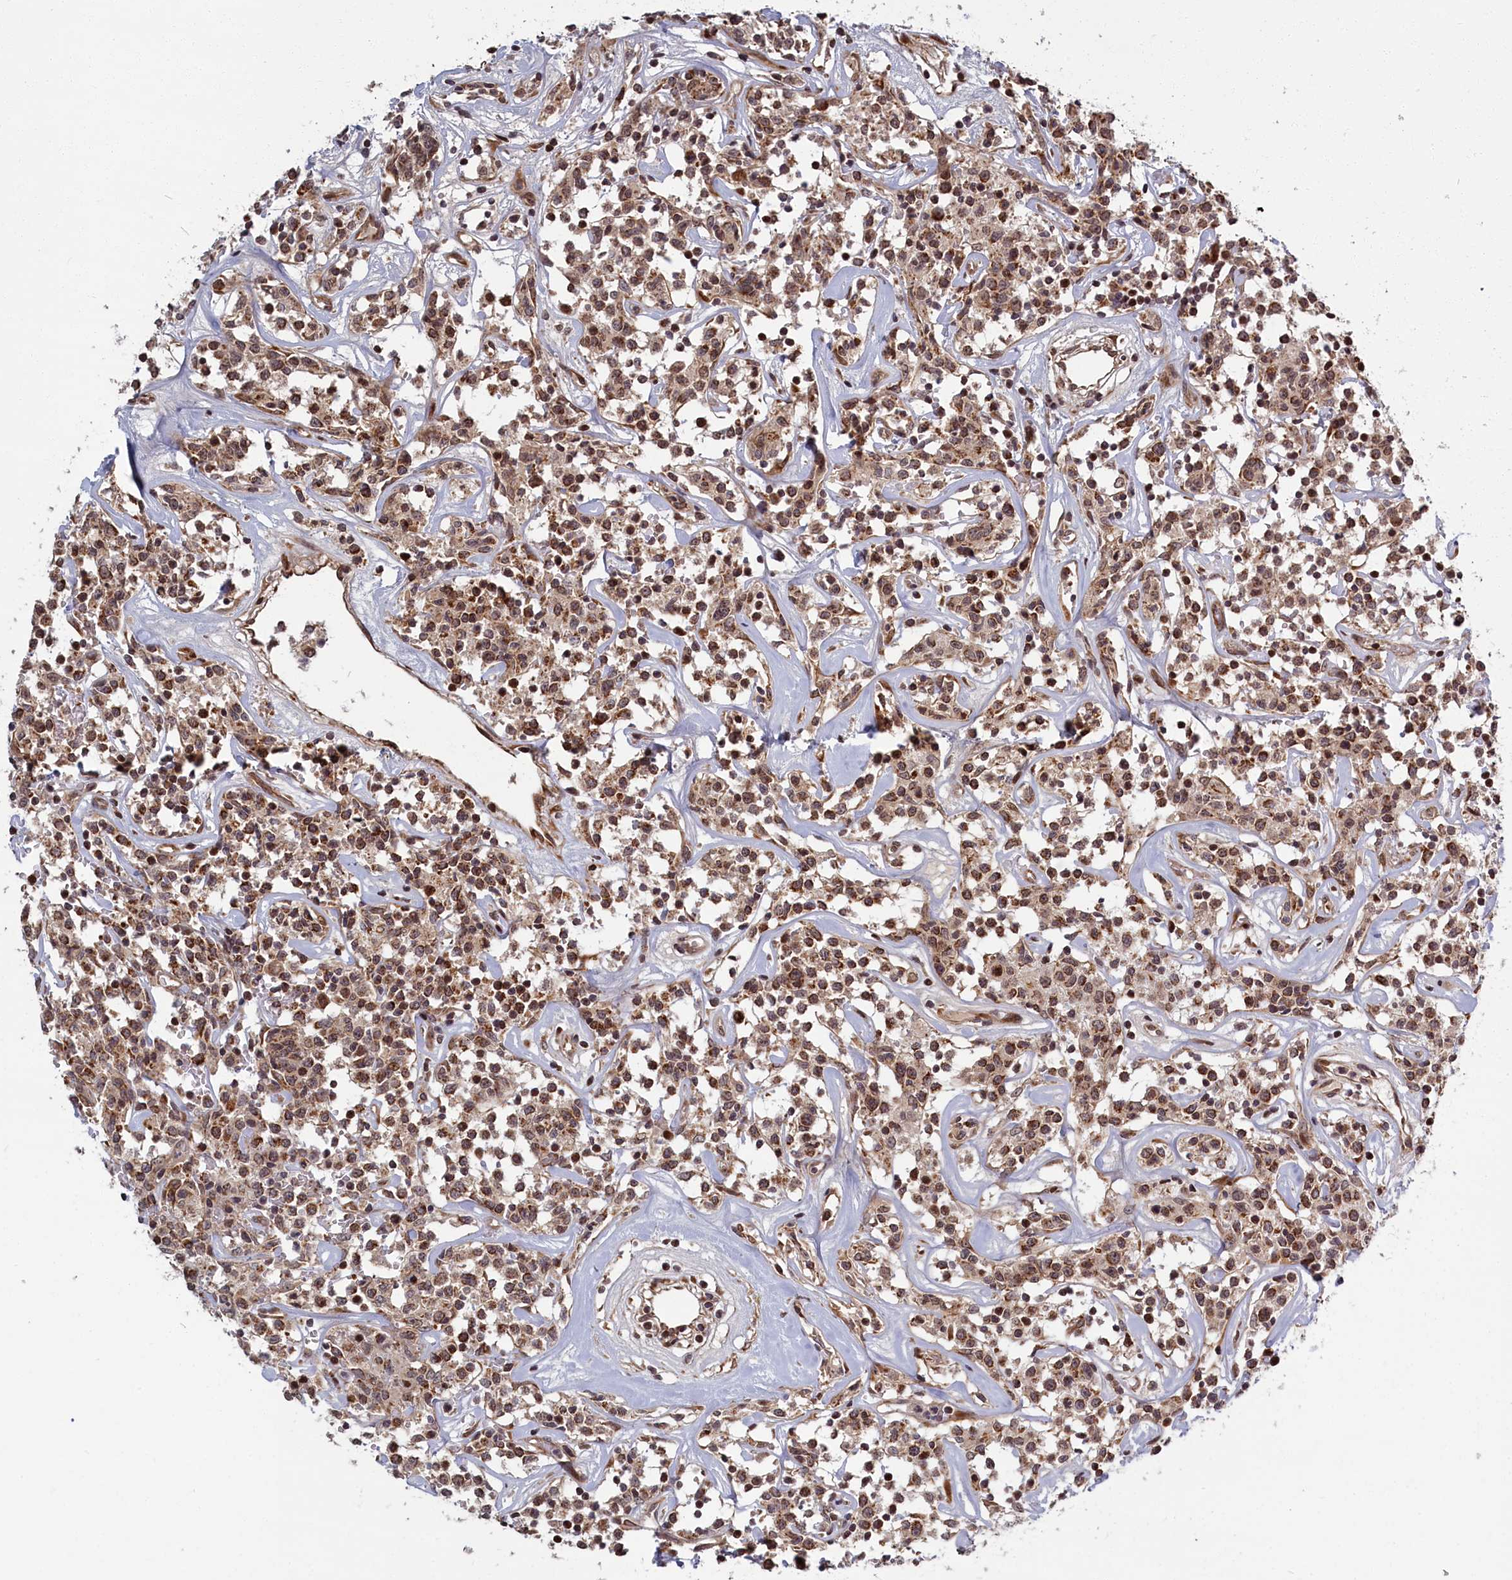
{"staining": {"intensity": "moderate", "quantity": ">75%", "location": "cytoplasmic/membranous,nuclear"}, "tissue": "lymphoma", "cell_type": "Tumor cells", "image_type": "cancer", "snomed": [{"axis": "morphology", "description": "Malignant lymphoma, non-Hodgkin's type, Low grade"}, {"axis": "topography", "description": "Small intestine"}], "caption": "This micrograph shows low-grade malignant lymphoma, non-Hodgkin's type stained with IHC to label a protein in brown. The cytoplasmic/membranous and nuclear of tumor cells show moderate positivity for the protein. Nuclei are counter-stained blue.", "gene": "PLA2G10", "patient": {"sex": "female", "age": 59}}